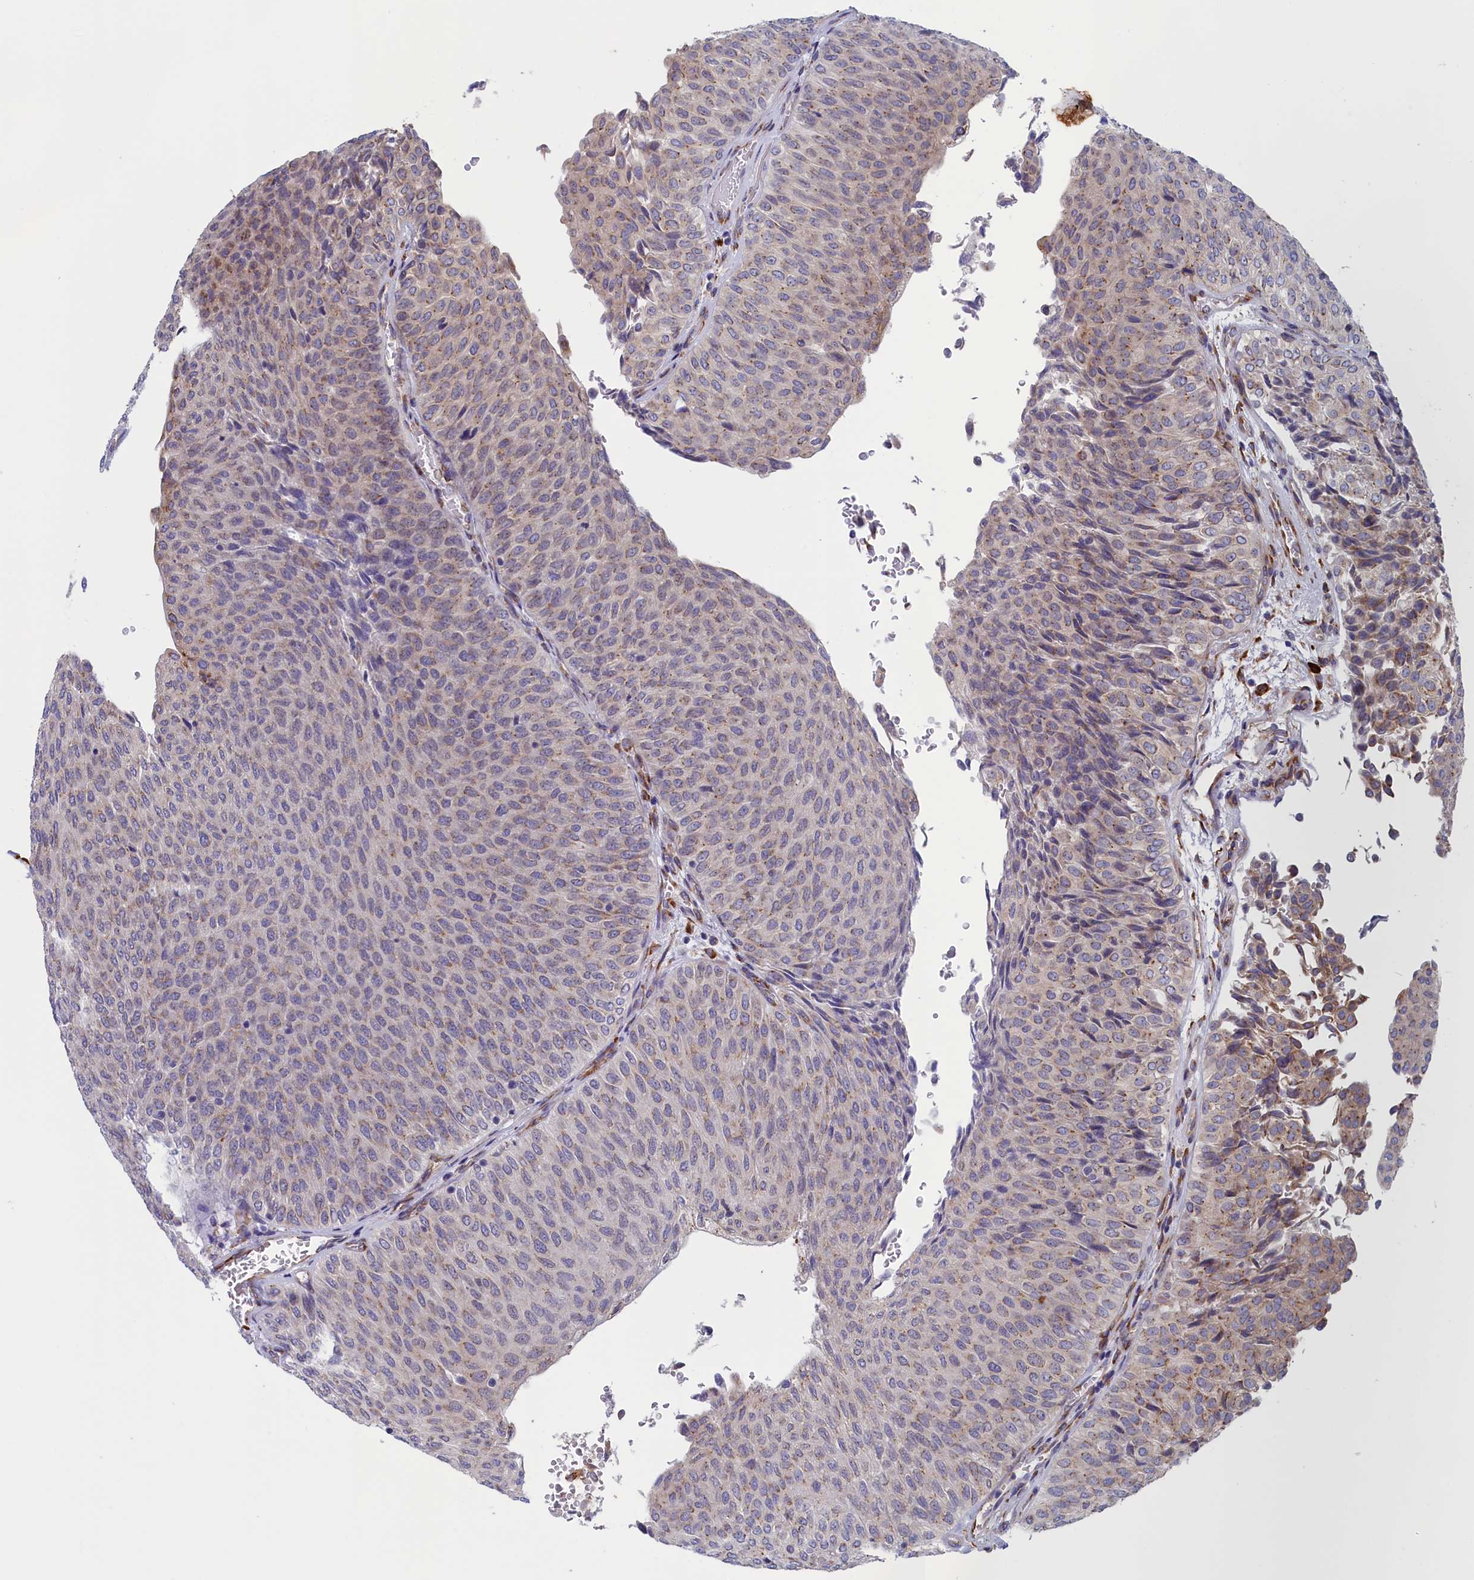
{"staining": {"intensity": "moderate", "quantity": "<25%", "location": "cytoplasmic/membranous"}, "tissue": "urothelial cancer", "cell_type": "Tumor cells", "image_type": "cancer", "snomed": [{"axis": "morphology", "description": "Urothelial carcinoma, Low grade"}, {"axis": "topography", "description": "Urinary bladder"}], "caption": "Low-grade urothelial carcinoma stained with a brown dye reveals moderate cytoplasmic/membranous positive staining in about <25% of tumor cells.", "gene": "CCDC68", "patient": {"sex": "male", "age": 78}}